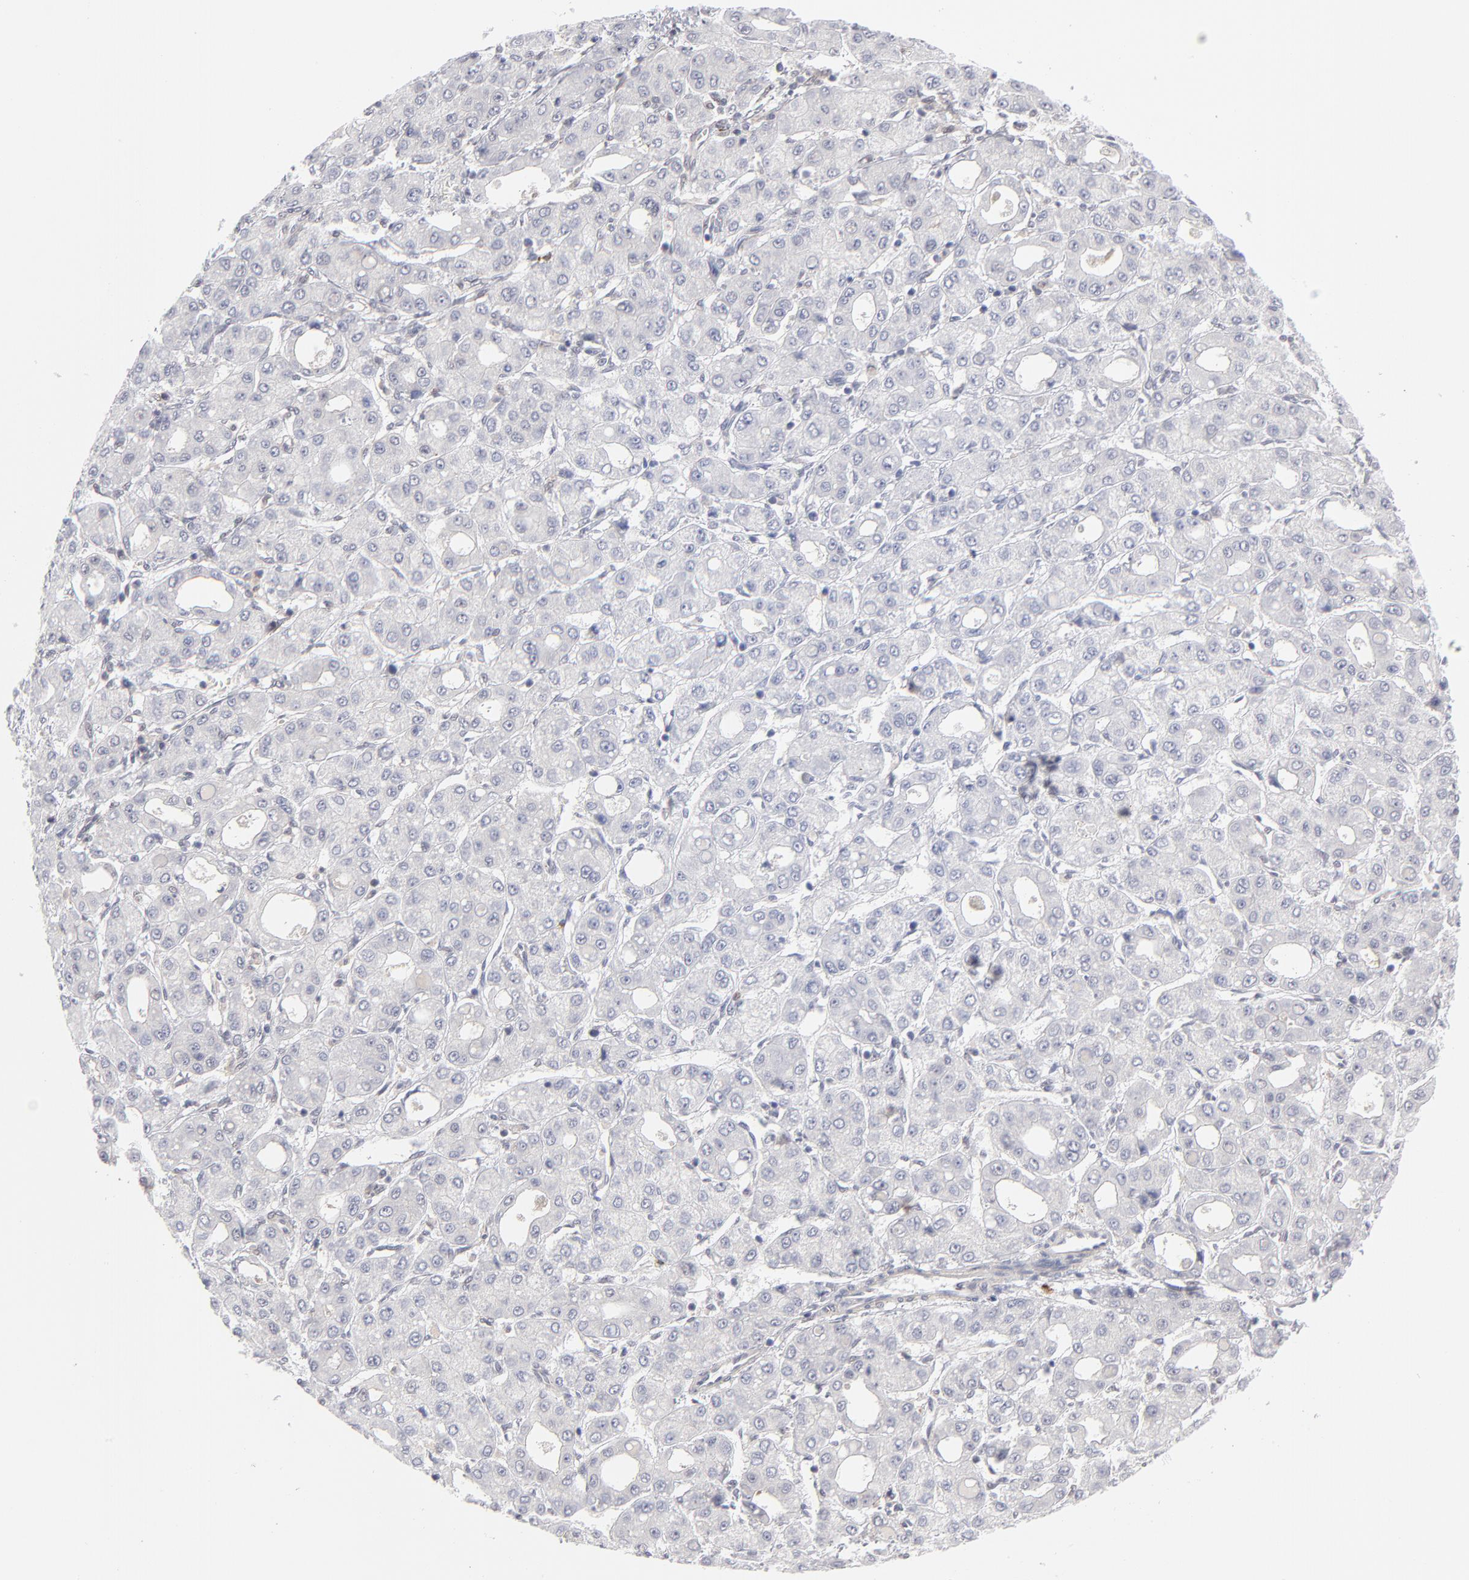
{"staining": {"intensity": "negative", "quantity": "none", "location": "none"}, "tissue": "liver cancer", "cell_type": "Tumor cells", "image_type": "cancer", "snomed": [{"axis": "morphology", "description": "Carcinoma, Hepatocellular, NOS"}, {"axis": "topography", "description": "Liver"}], "caption": "High power microscopy image of an immunohistochemistry image of liver cancer, revealing no significant positivity in tumor cells.", "gene": "NBN", "patient": {"sex": "male", "age": 69}}